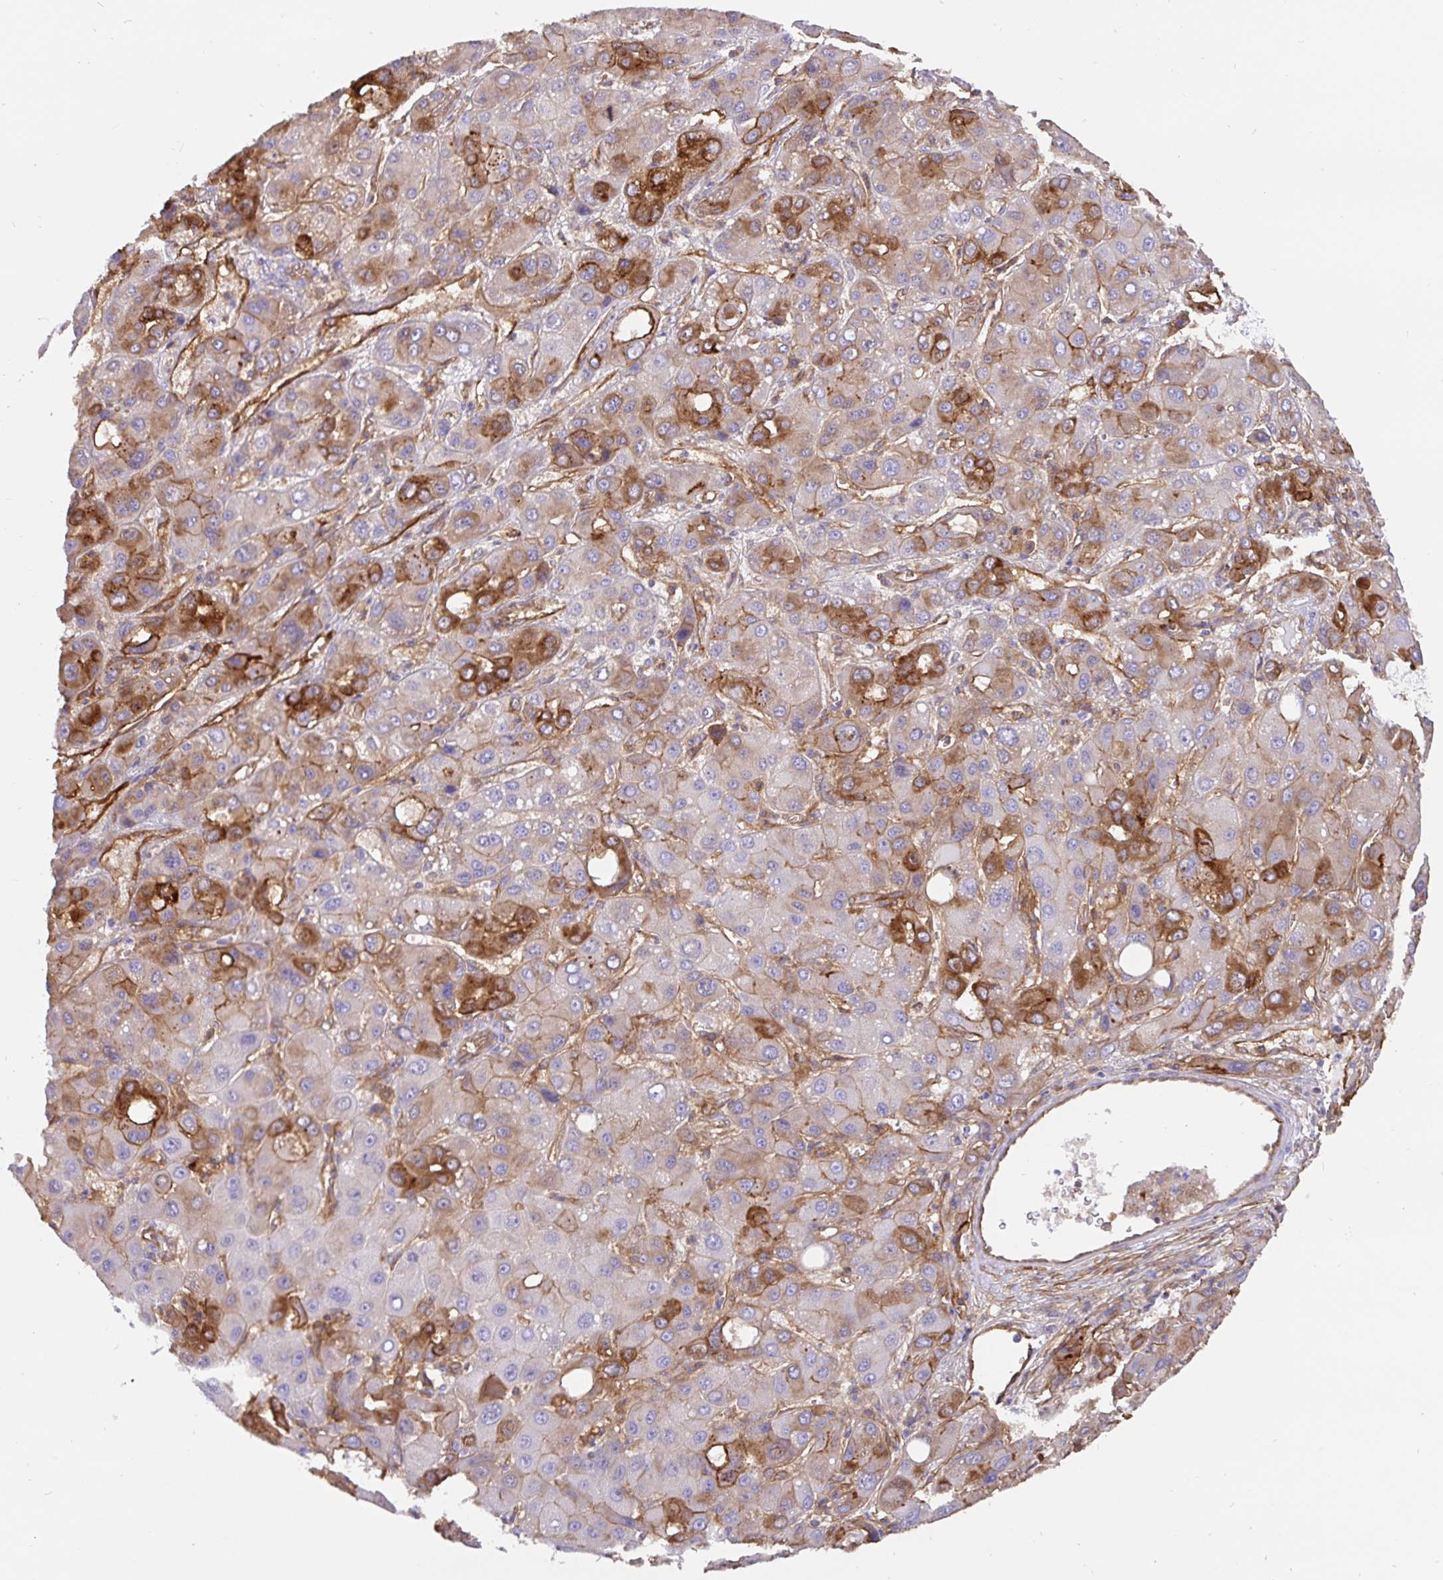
{"staining": {"intensity": "strong", "quantity": "<25%", "location": "cytoplasmic/membranous"}, "tissue": "liver cancer", "cell_type": "Tumor cells", "image_type": "cancer", "snomed": [{"axis": "morphology", "description": "Carcinoma, Hepatocellular, NOS"}, {"axis": "topography", "description": "Liver"}], "caption": "Protein staining of liver hepatocellular carcinoma tissue shows strong cytoplasmic/membranous staining in about <25% of tumor cells. The staining was performed using DAB, with brown indicating positive protein expression. Nuclei are stained blue with hematoxylin.", "gene": "ANXA2", "patient": {"sex": "male", "age": 55}}